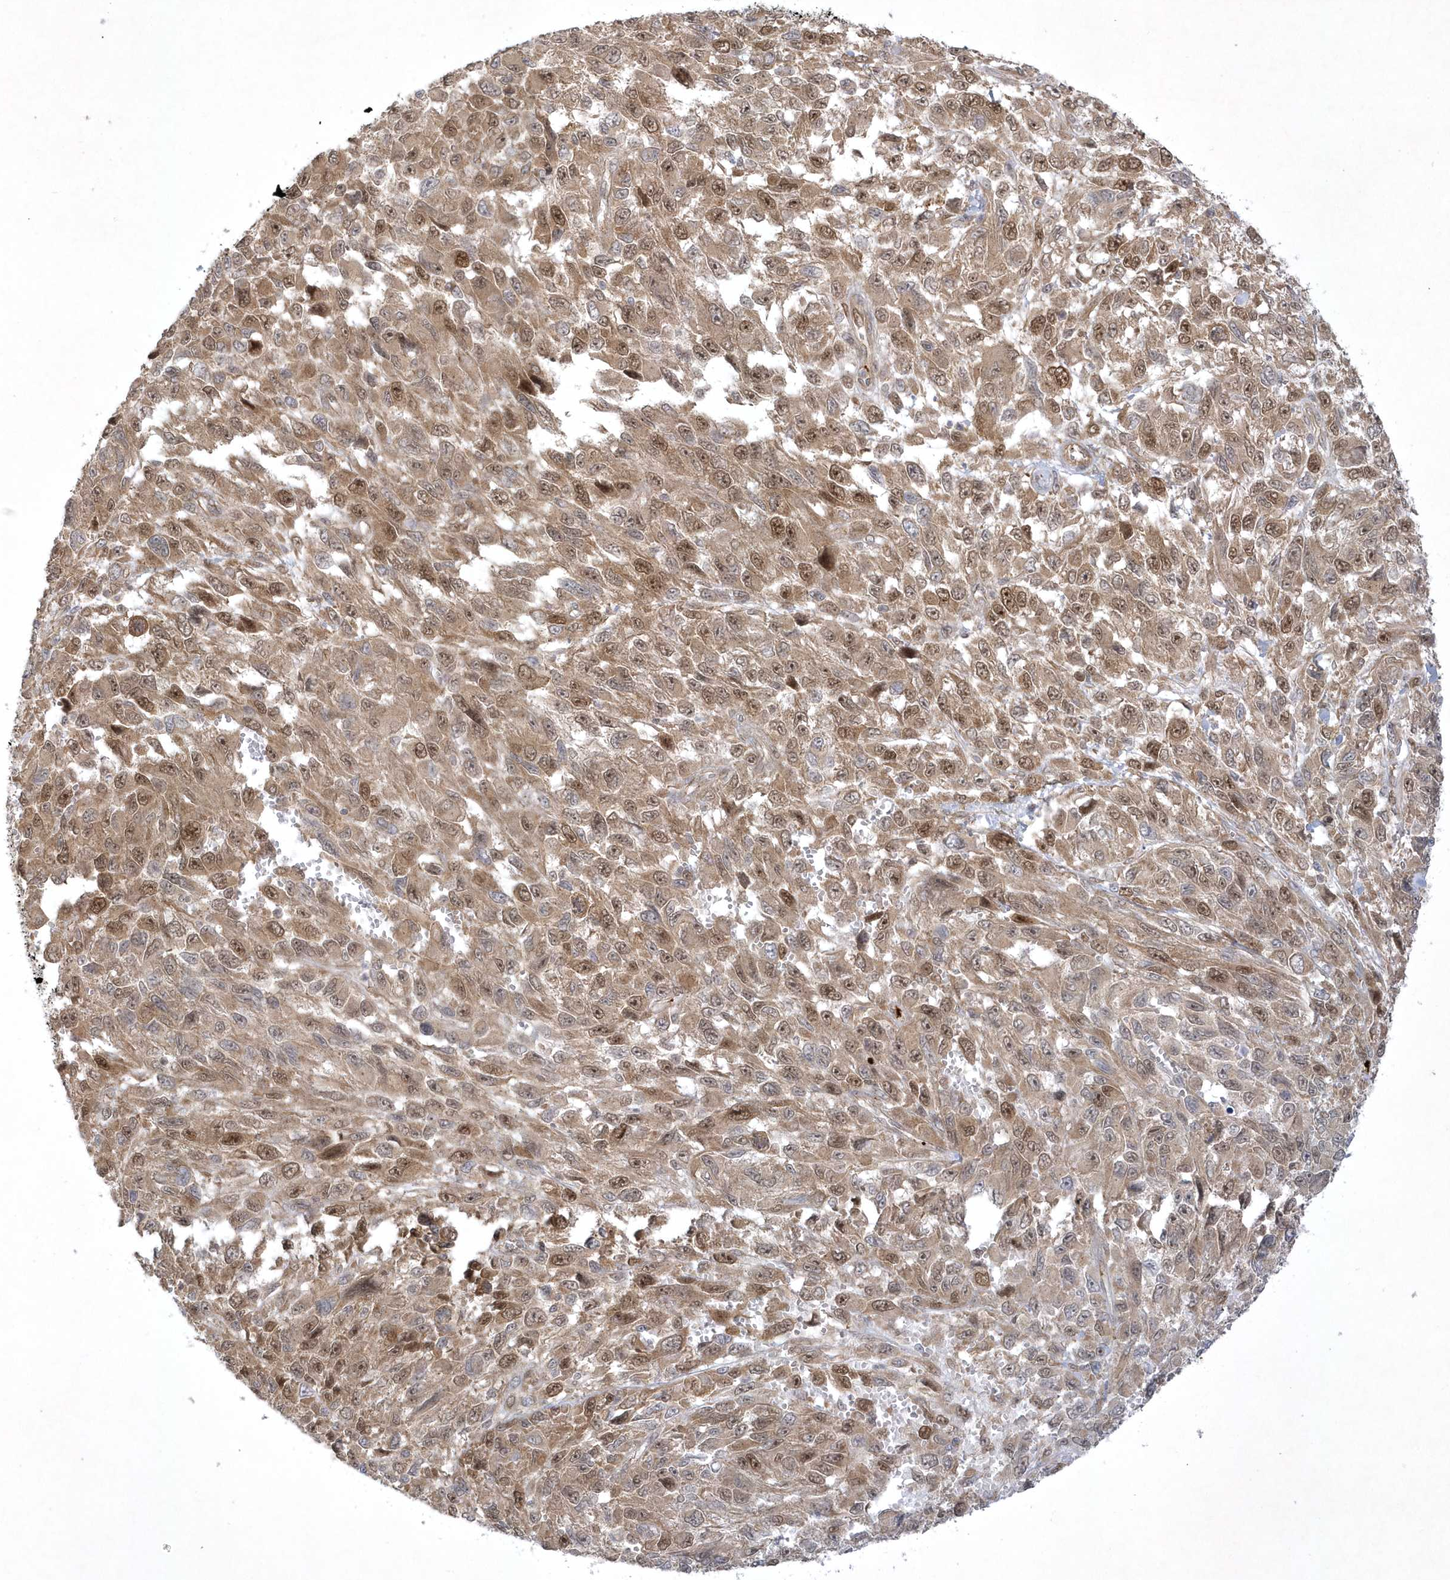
{"staining": {"intensity": "moderate", "quantity": ">75%", "location": "cytoplasmic/membranous,nuclear"}, "tissue": "melanoma", "cell_type": "Tumor cells", "image_type": "cancer", "snomed": [{"axis": "morphology", "description": "Malignant melanoma, NOS"}, {"axis": "topography", "description": "Skin"}], "caption": "The histopathology image shows immunohistochemical staining of malignant melanoma. There is moderate cytoplasmic/membranous and nuclear staining is seen in about >75% of tumor cells. (IHC, brightfield microscopy, high magnification).", "gene": "NAF1", "patient": {"sex": "female", "age": 96}}